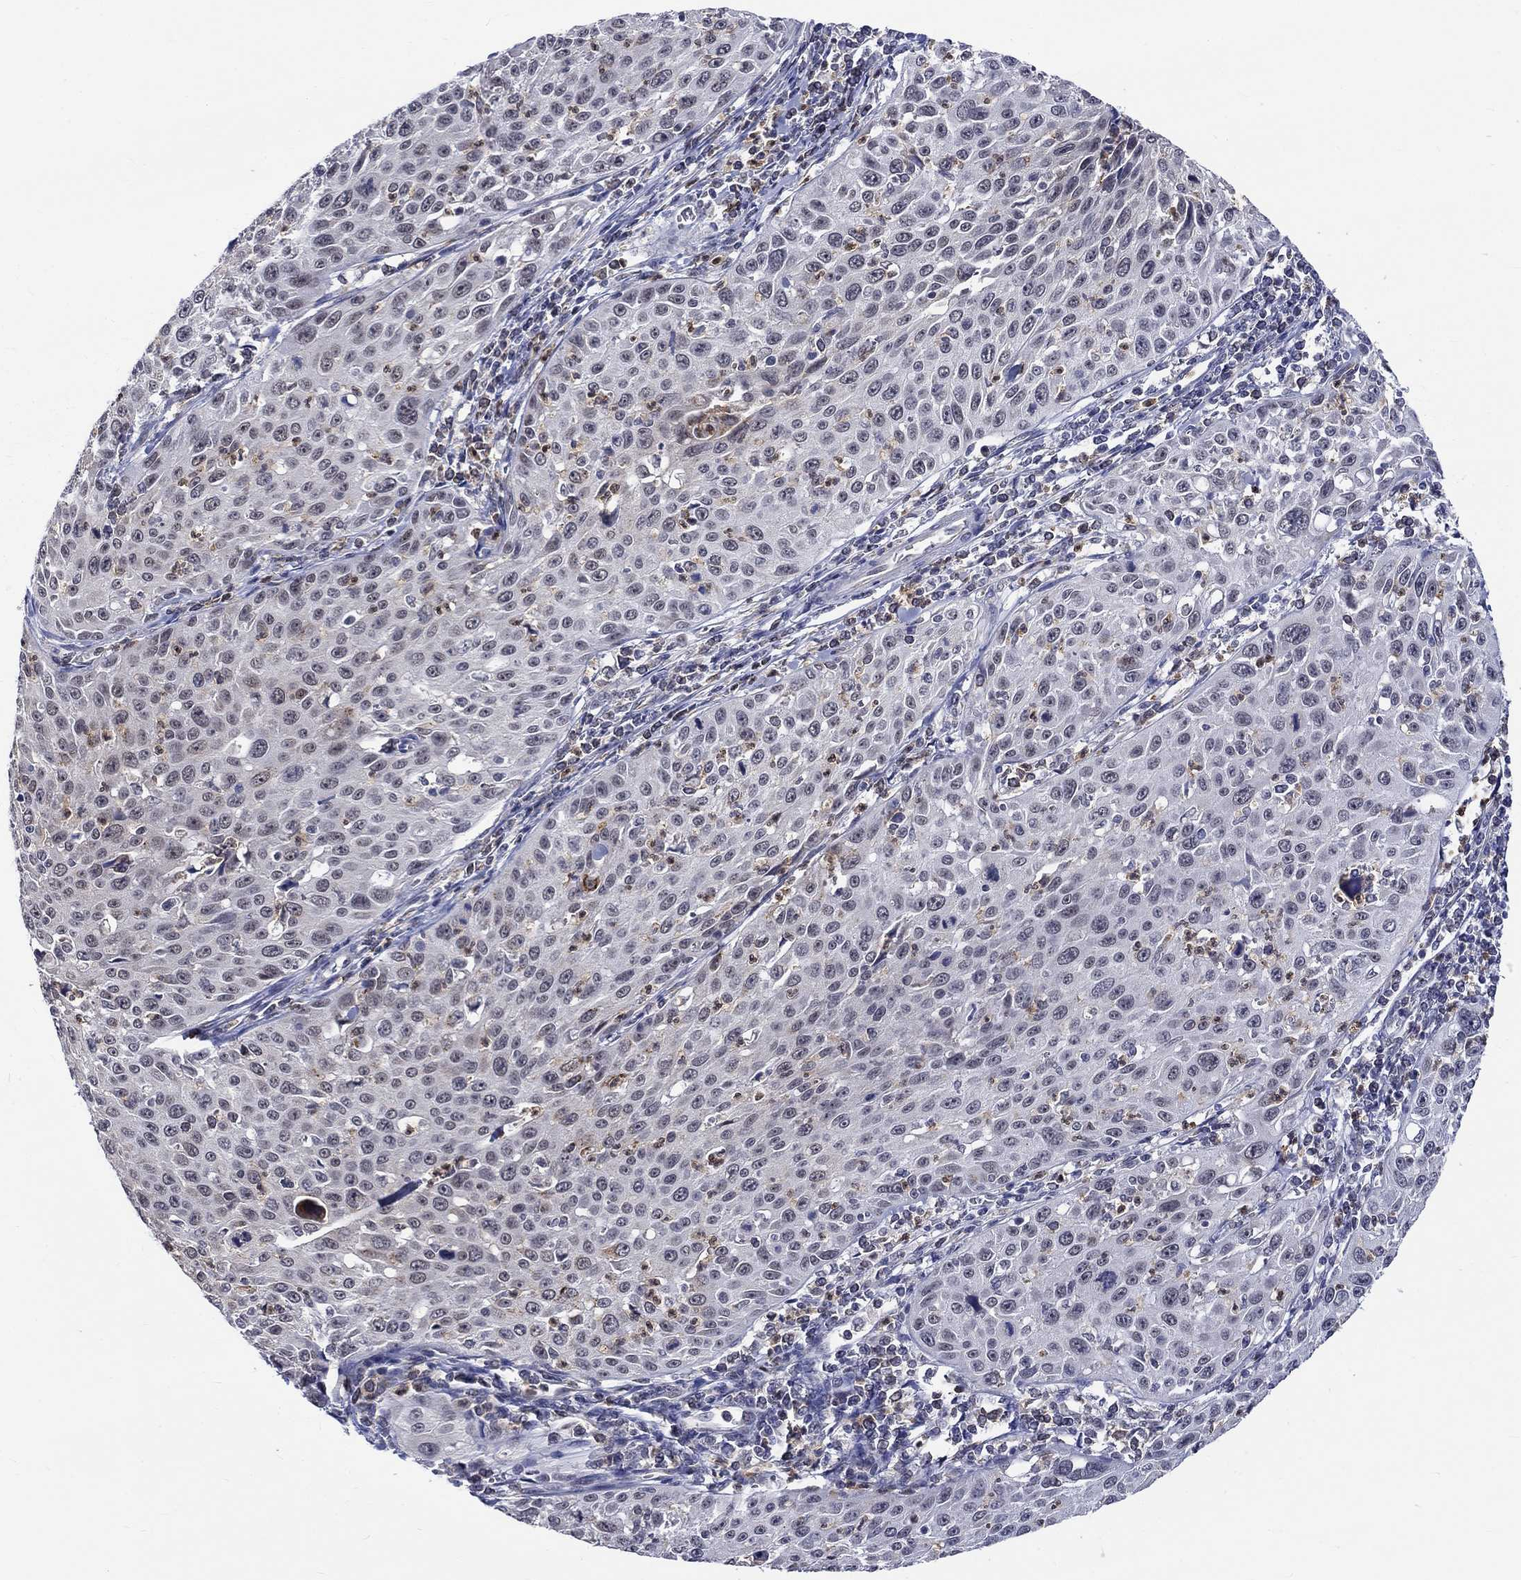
{"staining": {"intensity": "strong", "quantity": "25%-75%", "location": "cytoplasmic/membranous"}, "tissue": "cervical cancer", "cell_type": "Tumor cells", "image_type": "cancer", "snomed": [{"axis": "morphology", "description": "Squamous cell carcinoma, NOS"}, {"axis": "topography", "description": "Cervix"}], "caption": "Immunohistochemical staining of human cervical squamous cell carcinoma shows high levels of strong cytoplasmic/membranous protein positivity in approximately 25%-75% of tumor cells.", "gene": "ST6GALNAC1", "patient": {"sex": "female", "age": 26}}